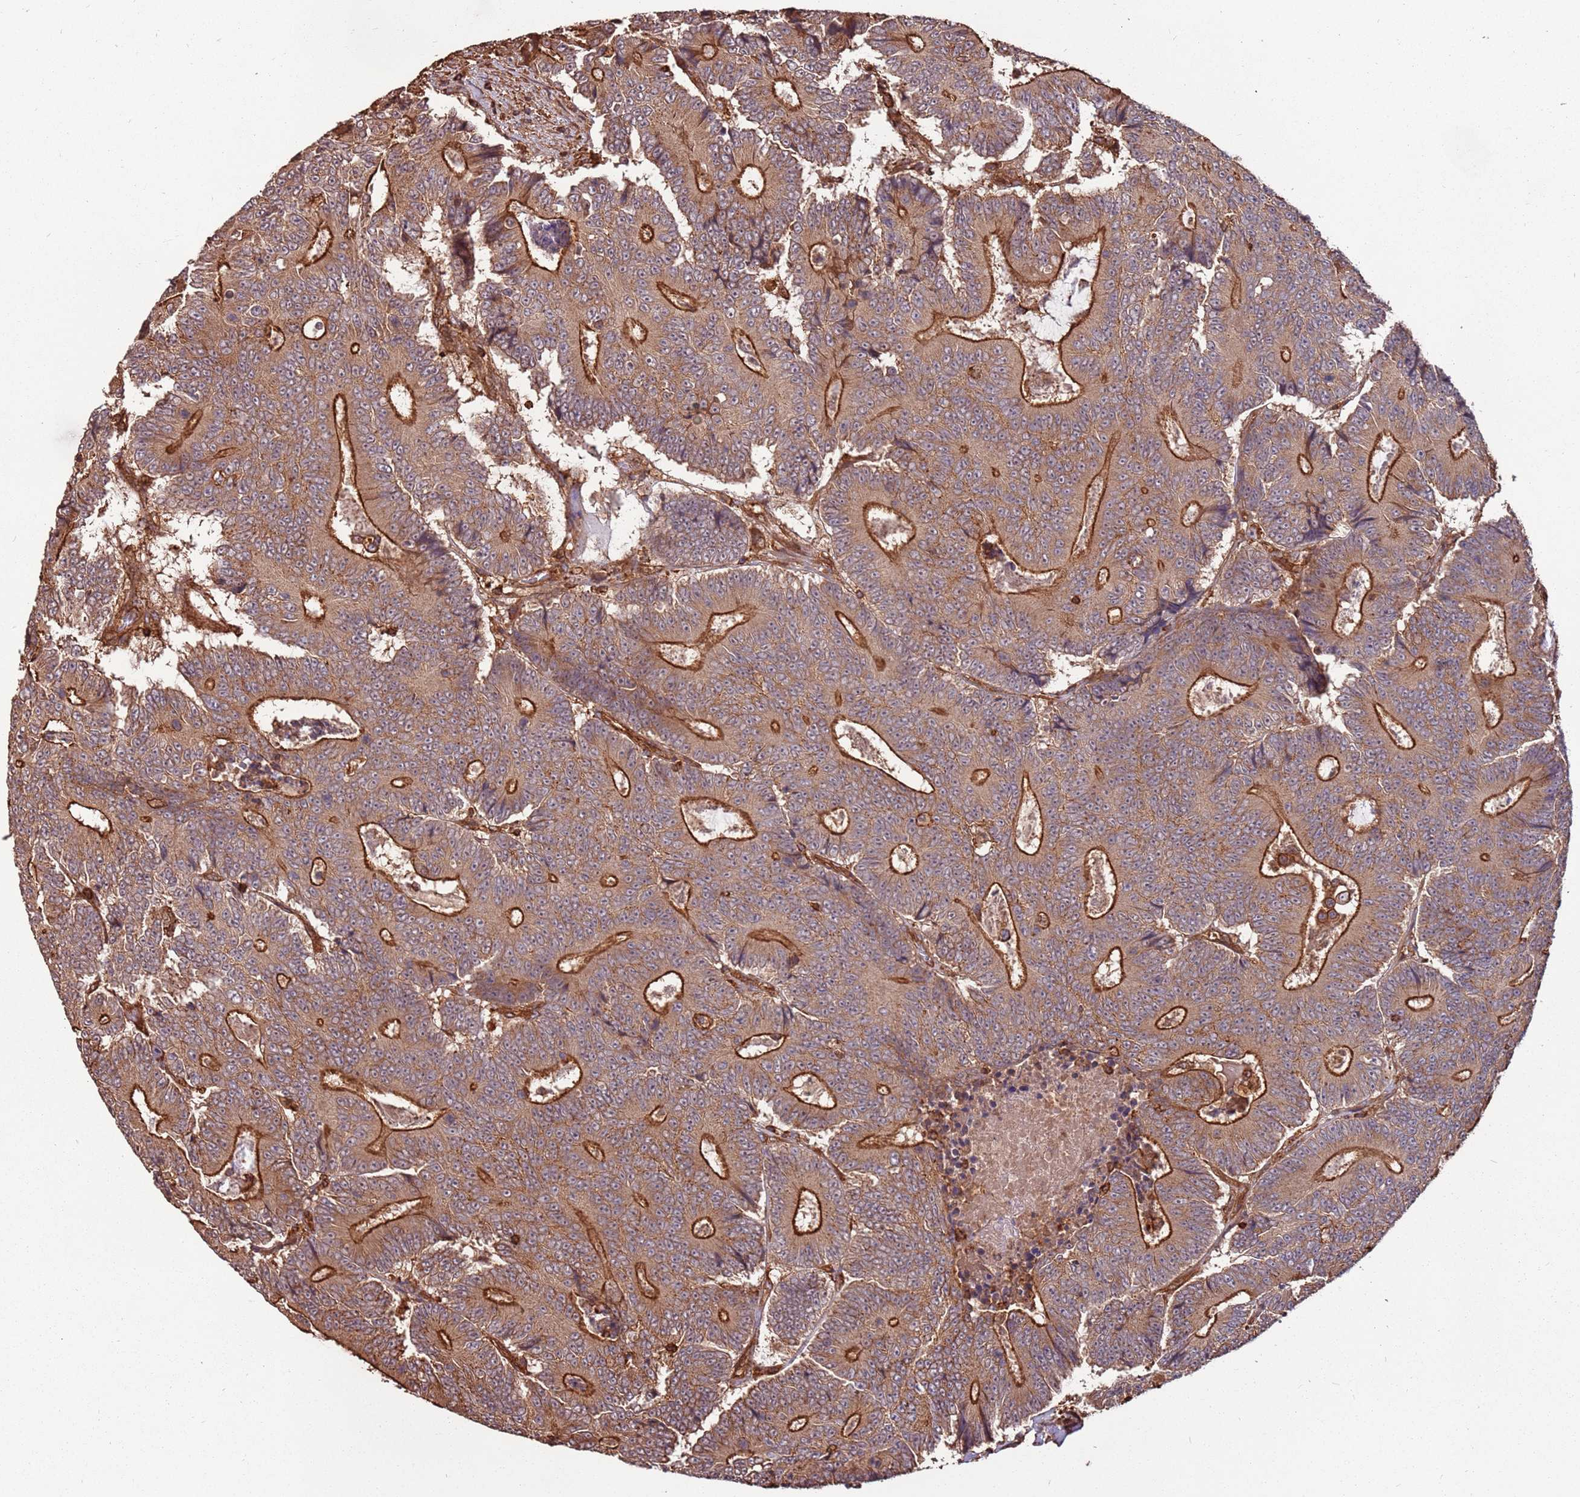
{"staining": {"intensity": "strong", "quantity": "25%-75%", "location": "cytoplasmic/membranous"}, "tissue": "colorectal cancer", "cell_type": "Tumor cells", "image_type": "cancer", "snomed": [{"axis": "morphology", "description": "Adenocarcinoma, NOS"}, {"axis": "topography", "description": "Colon"}], "caption": "This histopathology image exhibits colorectal cancer stained with immunohistochemistry to label a protein in brown. The cytoplasmic/membranous of tumor cells show strong positivity for the protein. Nuclei are counter-stained blue.", "gene": "ACVR2A", "patient": {"sex": "male", "age": 83}}